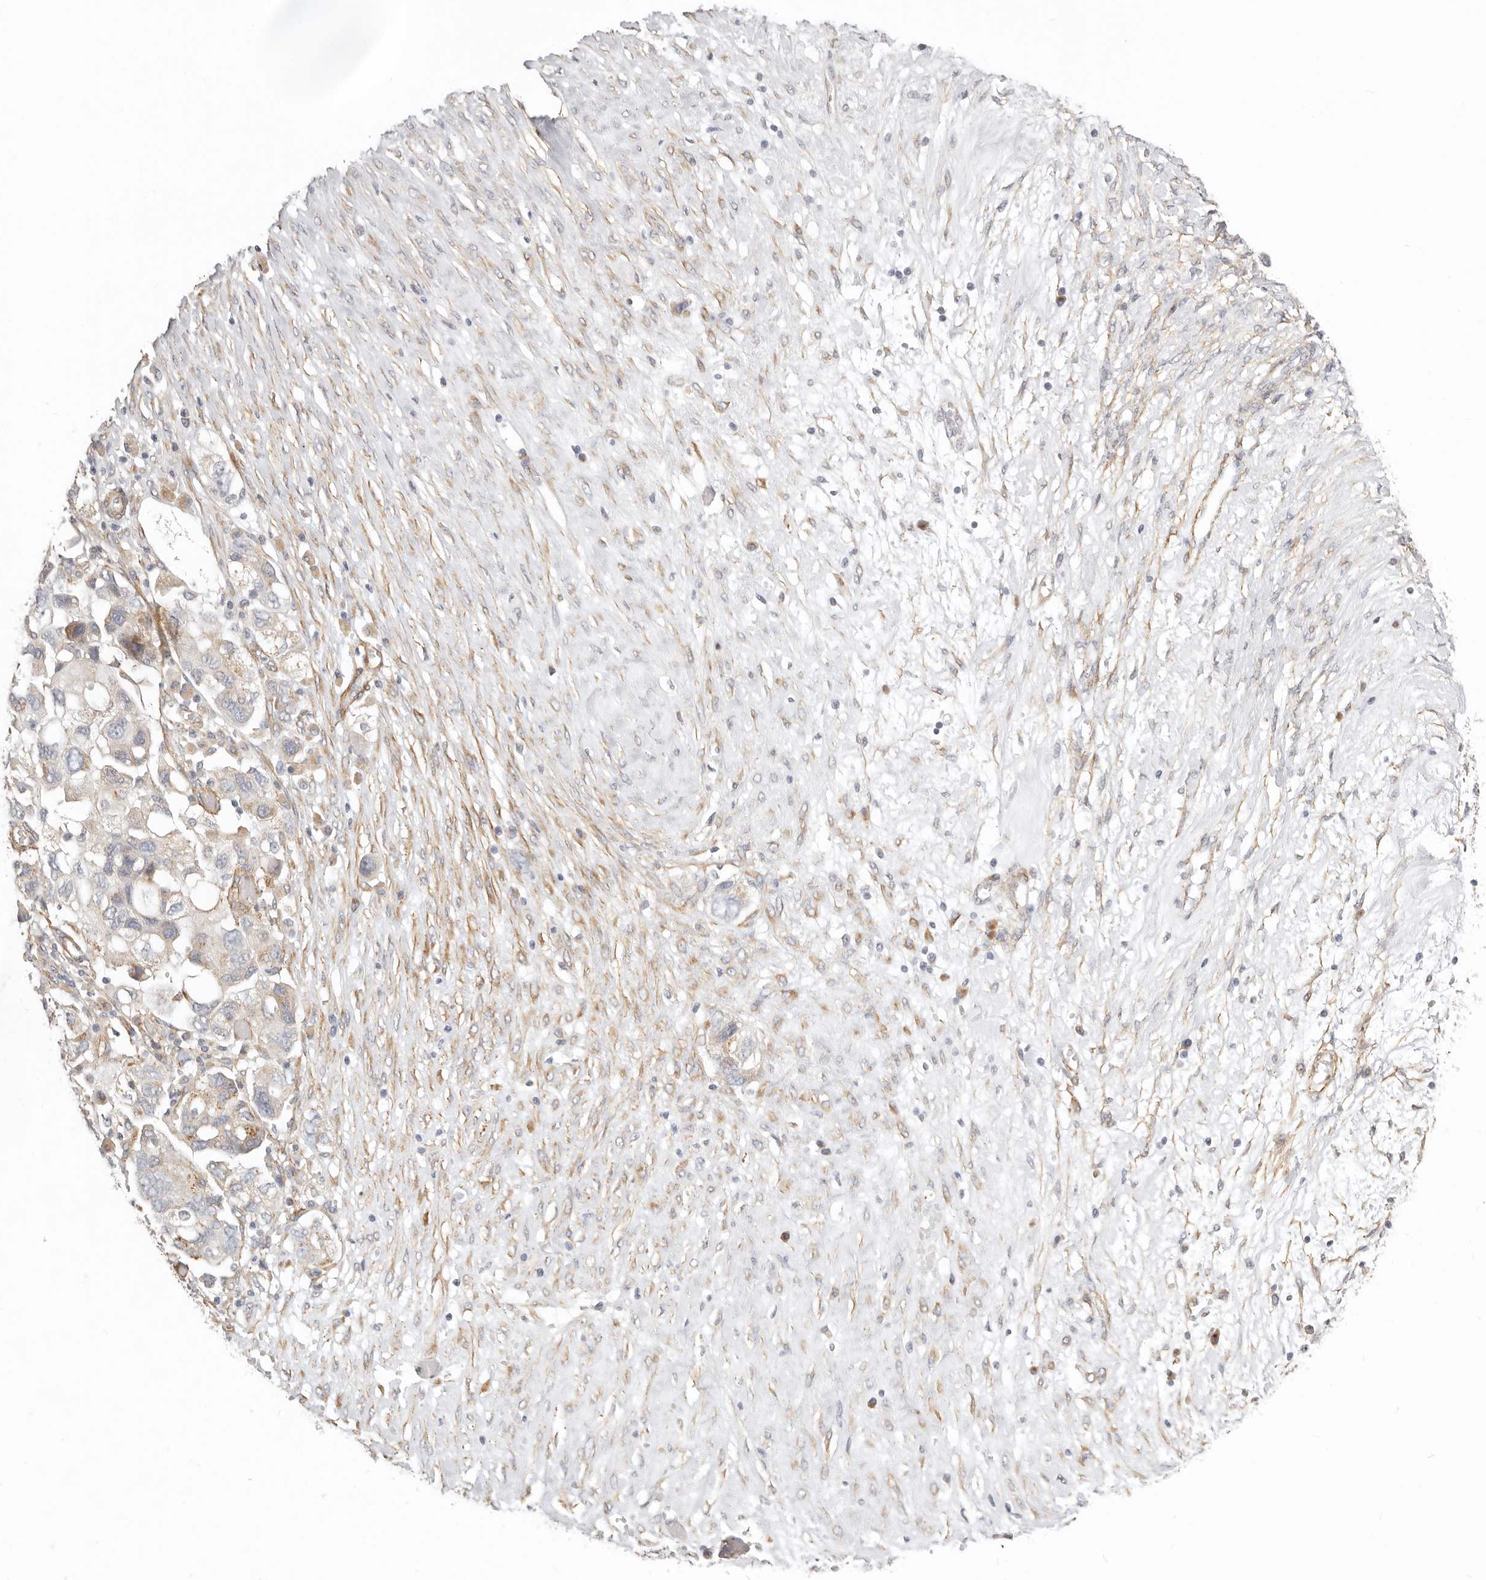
{"staining": {"intensity": "moderate", "quantity": "25%-75%", "location": "cytoplasmic/membranous"}, "tissue": "ovarian cancer", "cell_type": "Tumor cells", "image_type": "cancer", "snomed": [{"axis": "morphology", "description": "Carcinoma, NOS"}, {"axis": "morphology", "description": "Cystadenocarcinoma, serous, NOS"}, {"axis": "topography", "description": "Ovary"}], "caption": "Human ovarian cancer (serous cystadenocarcinoma) stained for a protein (brown) shows moderate cytoplasmic/membranous positive staining in about 25%-75% of tumor cells.", "gene": "RABAC1", "patient": {"sex": "female", "age": 69}}